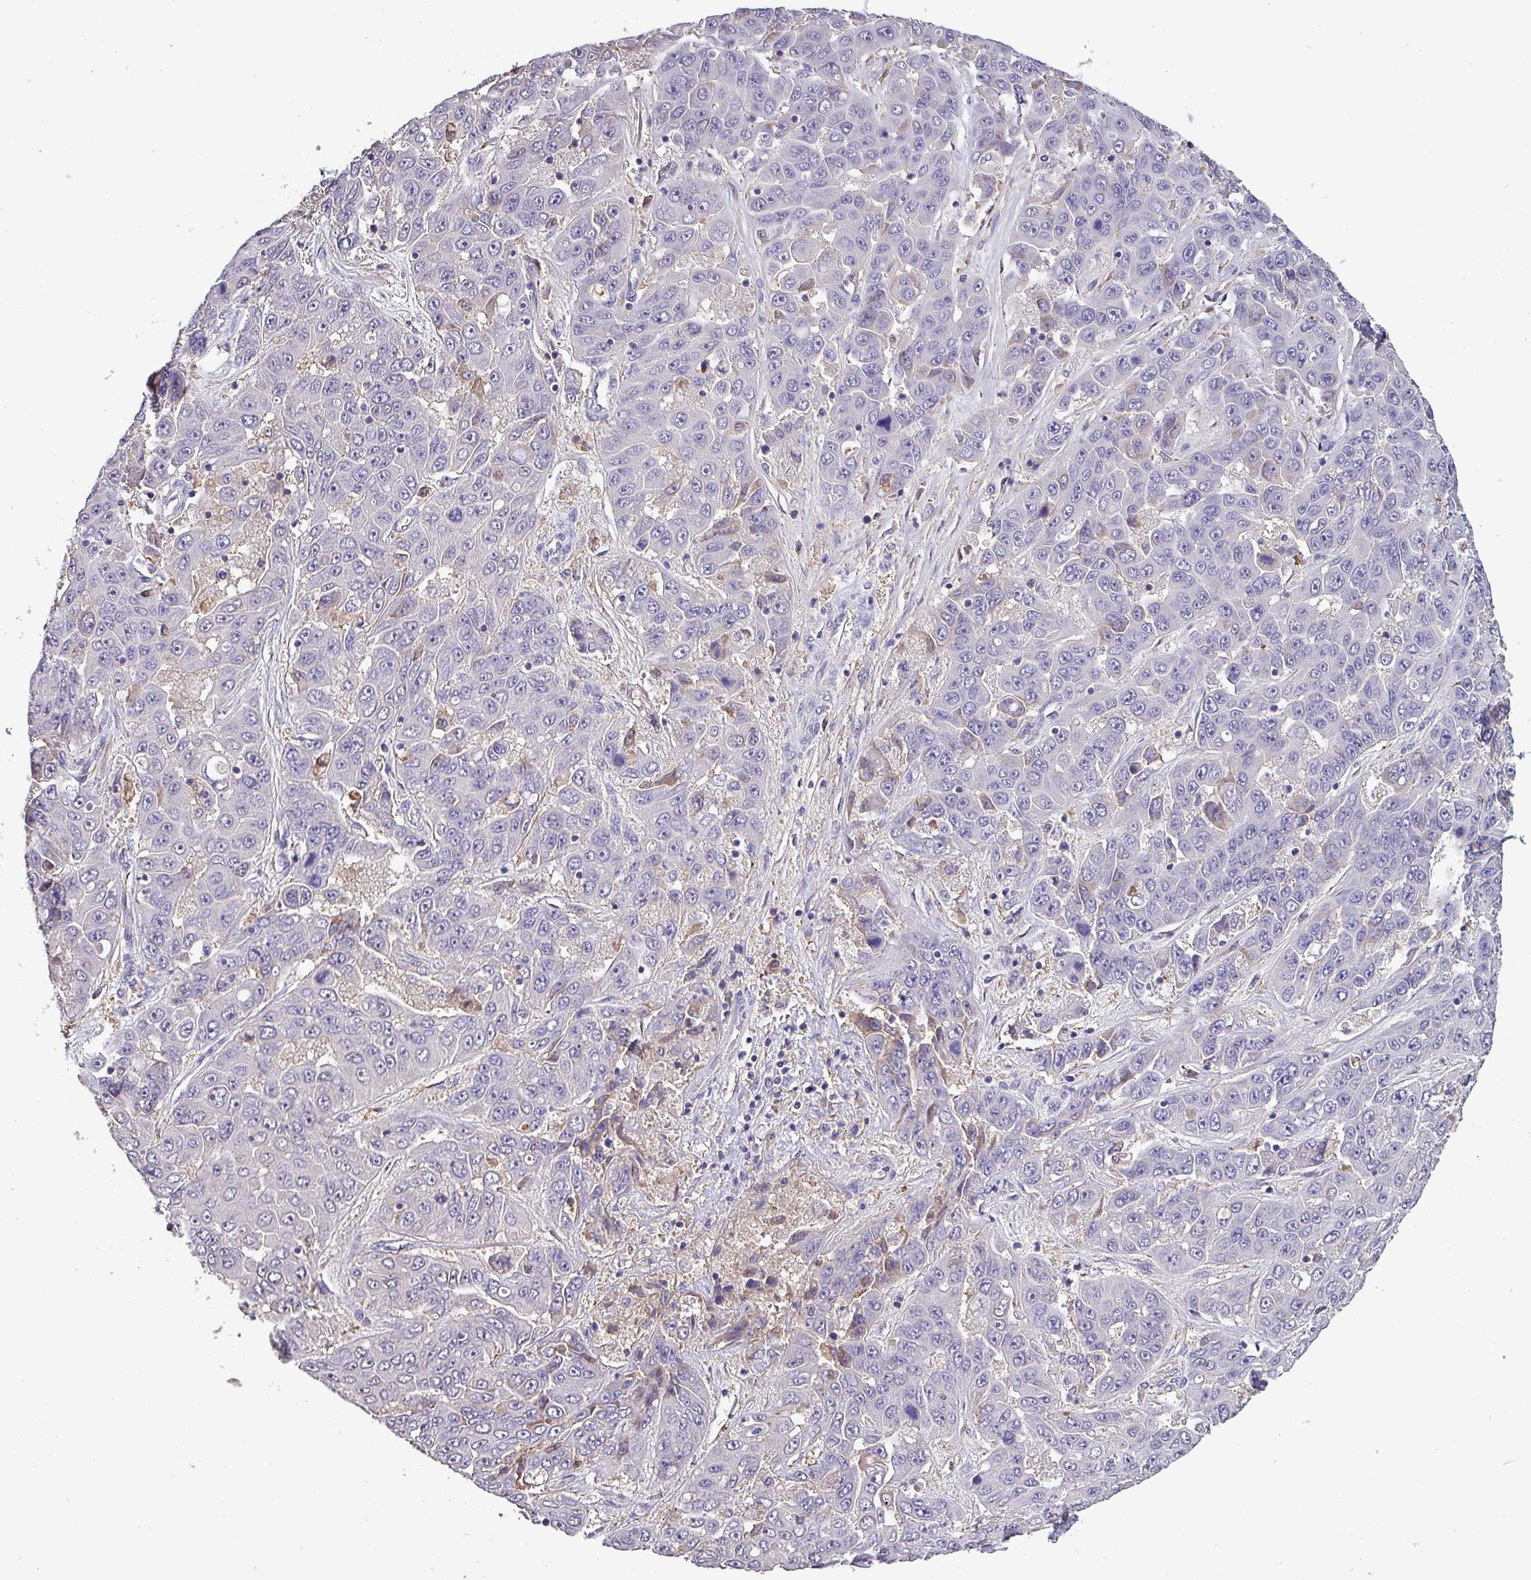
{"staining": {"intensity": "negative", "quantity": "none", "location": "none"}, "tissue": "liver cancer", "cell_type": "Tumor cells", "image_type": "cancer", "snomed": [{"axis": "morphology", "description": "Cholangiocarcinoma"}, {"axis": "topography", "description": "Liver"}], "caption": "Tumor cells are negative for protein expression in human liver cancer (cholangiocarcinoma).", "gene": "HTRA4", "patient": {"sex": "female", "age": 52}}